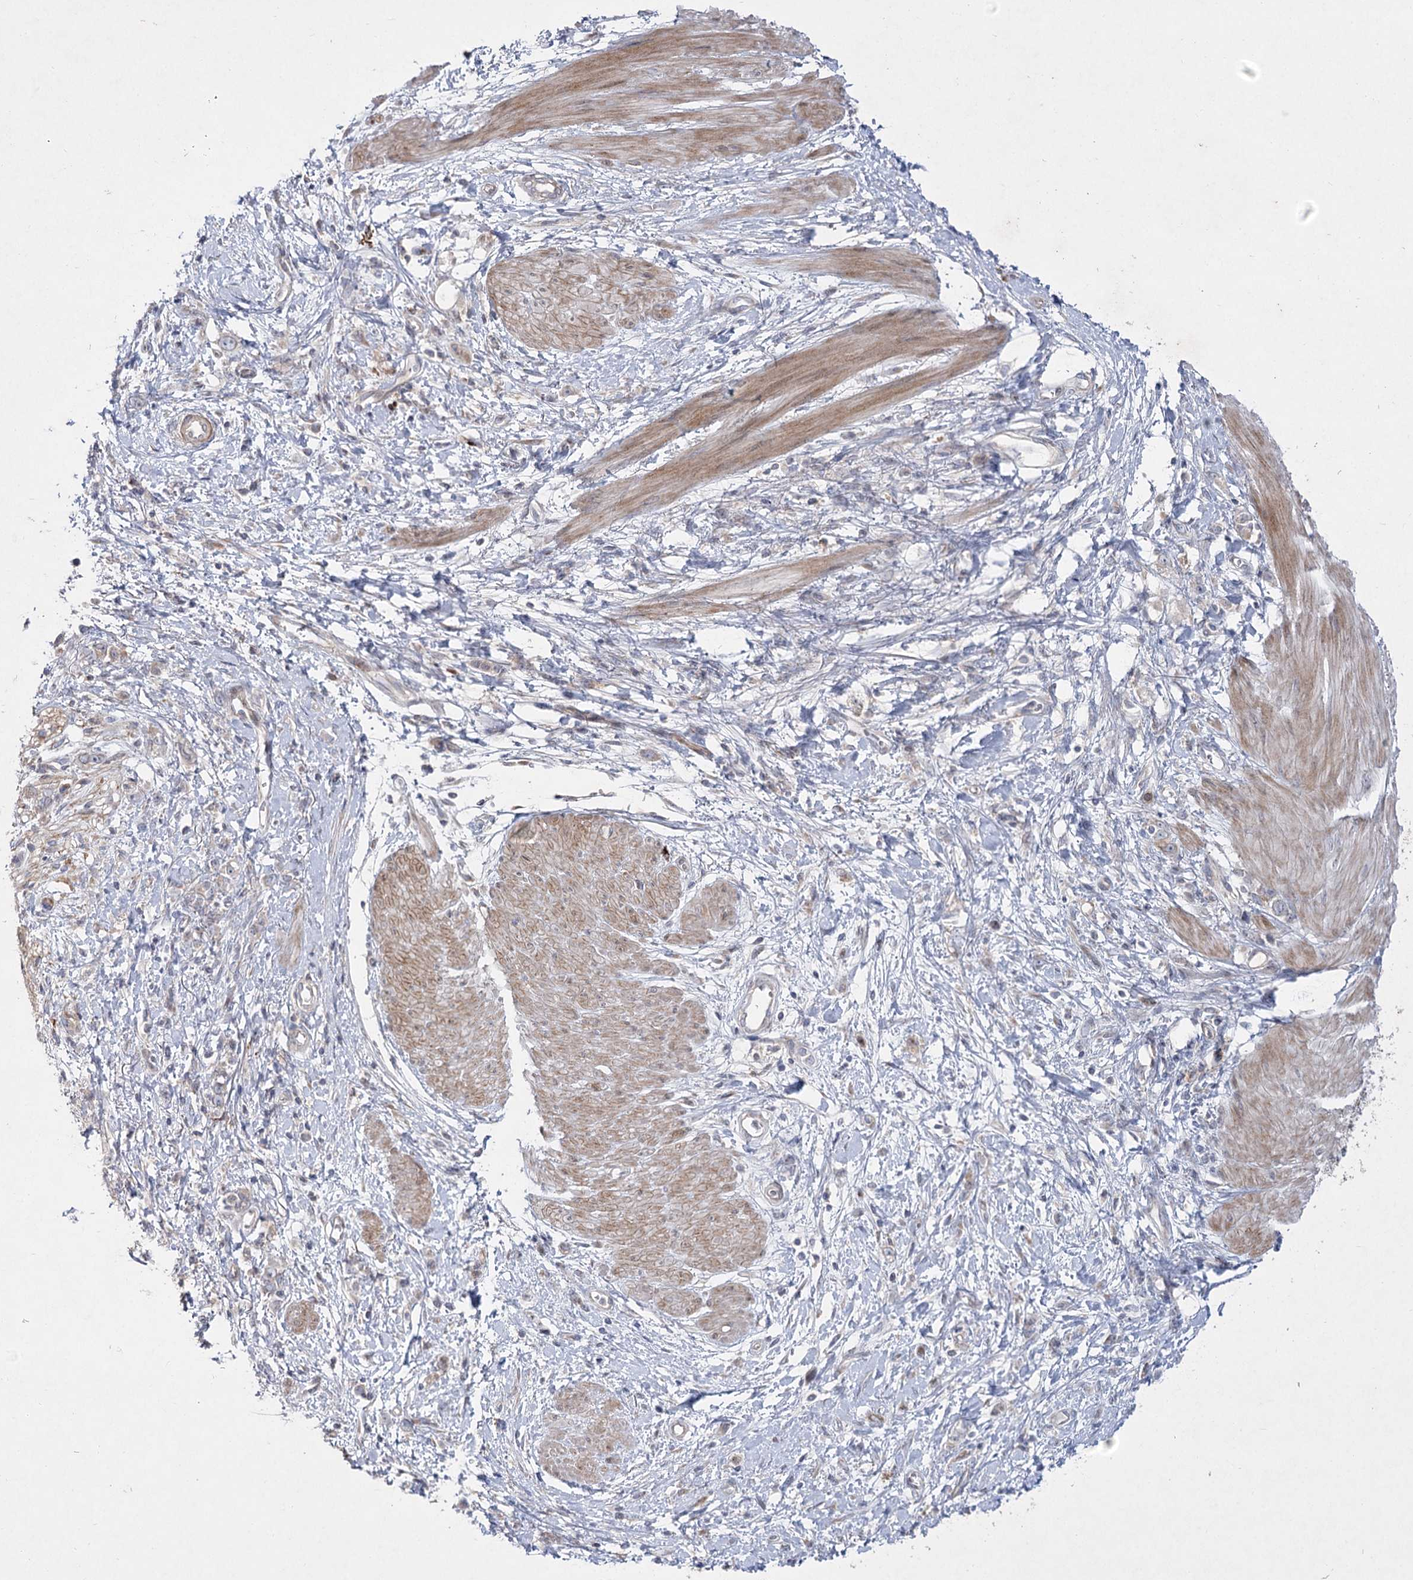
{"staining": {"intensity": "negative", "quantity": "none", "location": "none"}, "tissue": "stomach cancer", "cell_type": "Tumor cells", "image_type": "cancer", "snomed": [{"axis": "morphology", "description": "Adenocarcinoma, NOS"}, {"axis": "topography", "description": "Stomach"}], "caption": "This is an immunohistochemistry (IHC) photomicrograph of human stomach cancer (adenocarcinoma). There is no expression in tumor cells.", "gene": "SH3BP5L", "patient": {"sex": "female", "age": 76}}